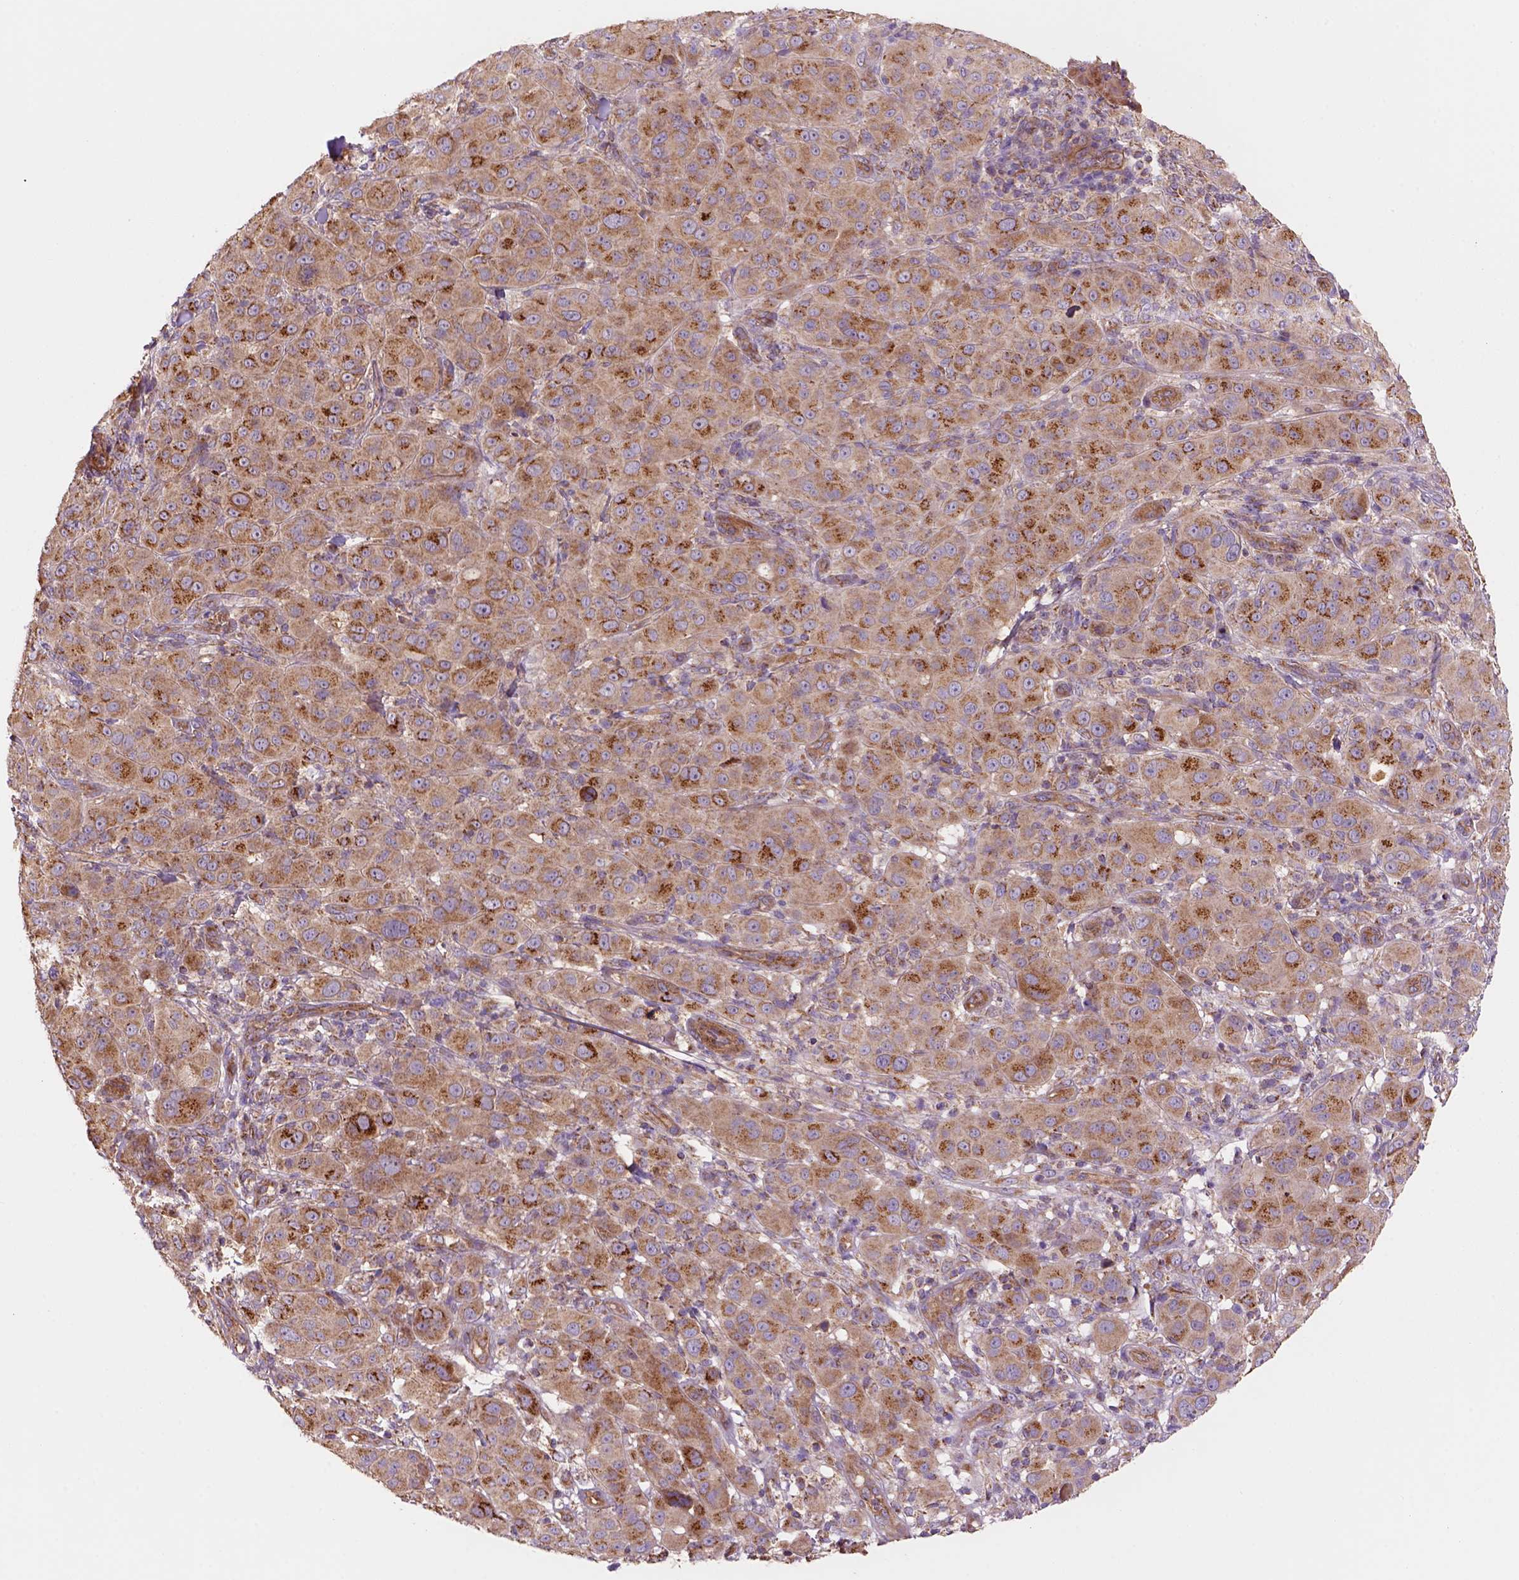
{"staining": {"intensity": "strong", "quantity": "<25%", "location": "cytoplasmic/membranous"}, "tissue": "melanoma", "cell_type": "Tumor cells", "image_type": "cancer", "snomed": [{"axis": "morphology", "description": "Malignant melanoma, NOS"}, {"axis": "topography", "description": "Skin"}], "caption": "IHC (DAB) staining of human melanoma shows strong cytoplasmic/membranous protein expression in about <25% of tumor cells.", "gene": "WARS2", "patient": {"sex": "female", "age": 87}}